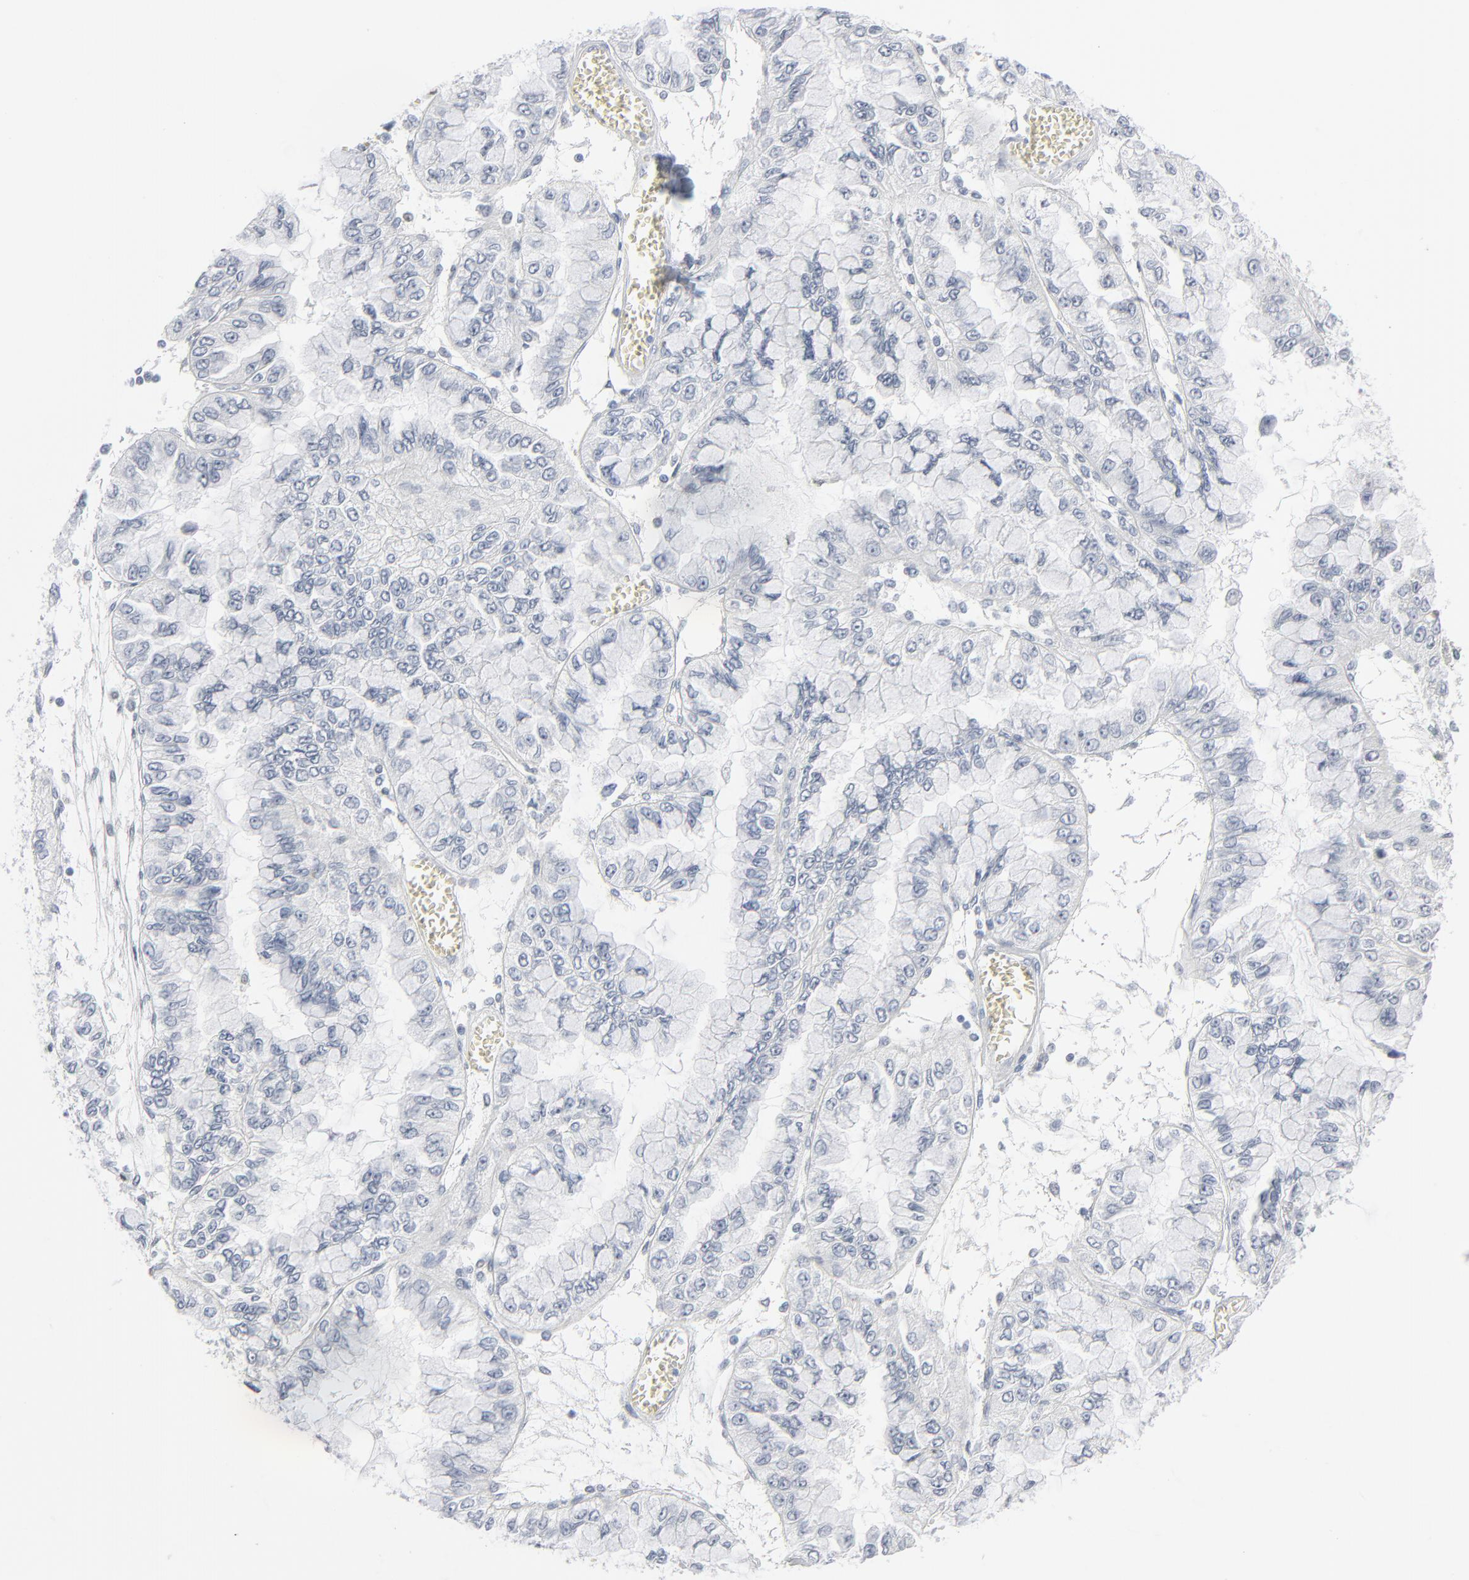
{"staining": {"intensity": "negative", "quantity": "none", "location": "none"}, "tissue": "liver cancer", "cell_type": "Tumor cells", "image_type": "cancer", "snomed": [{"axis": "morphology", "description": "Cholangiocarcinoma"}, {"axis": "topography", "description": "Liver"}], "caption": "IHC of liver cholangiocarcinoma exhibits no expression in tumor cells.", "gene": "MITF", "patient": {"sex": "female", "age": 79}}